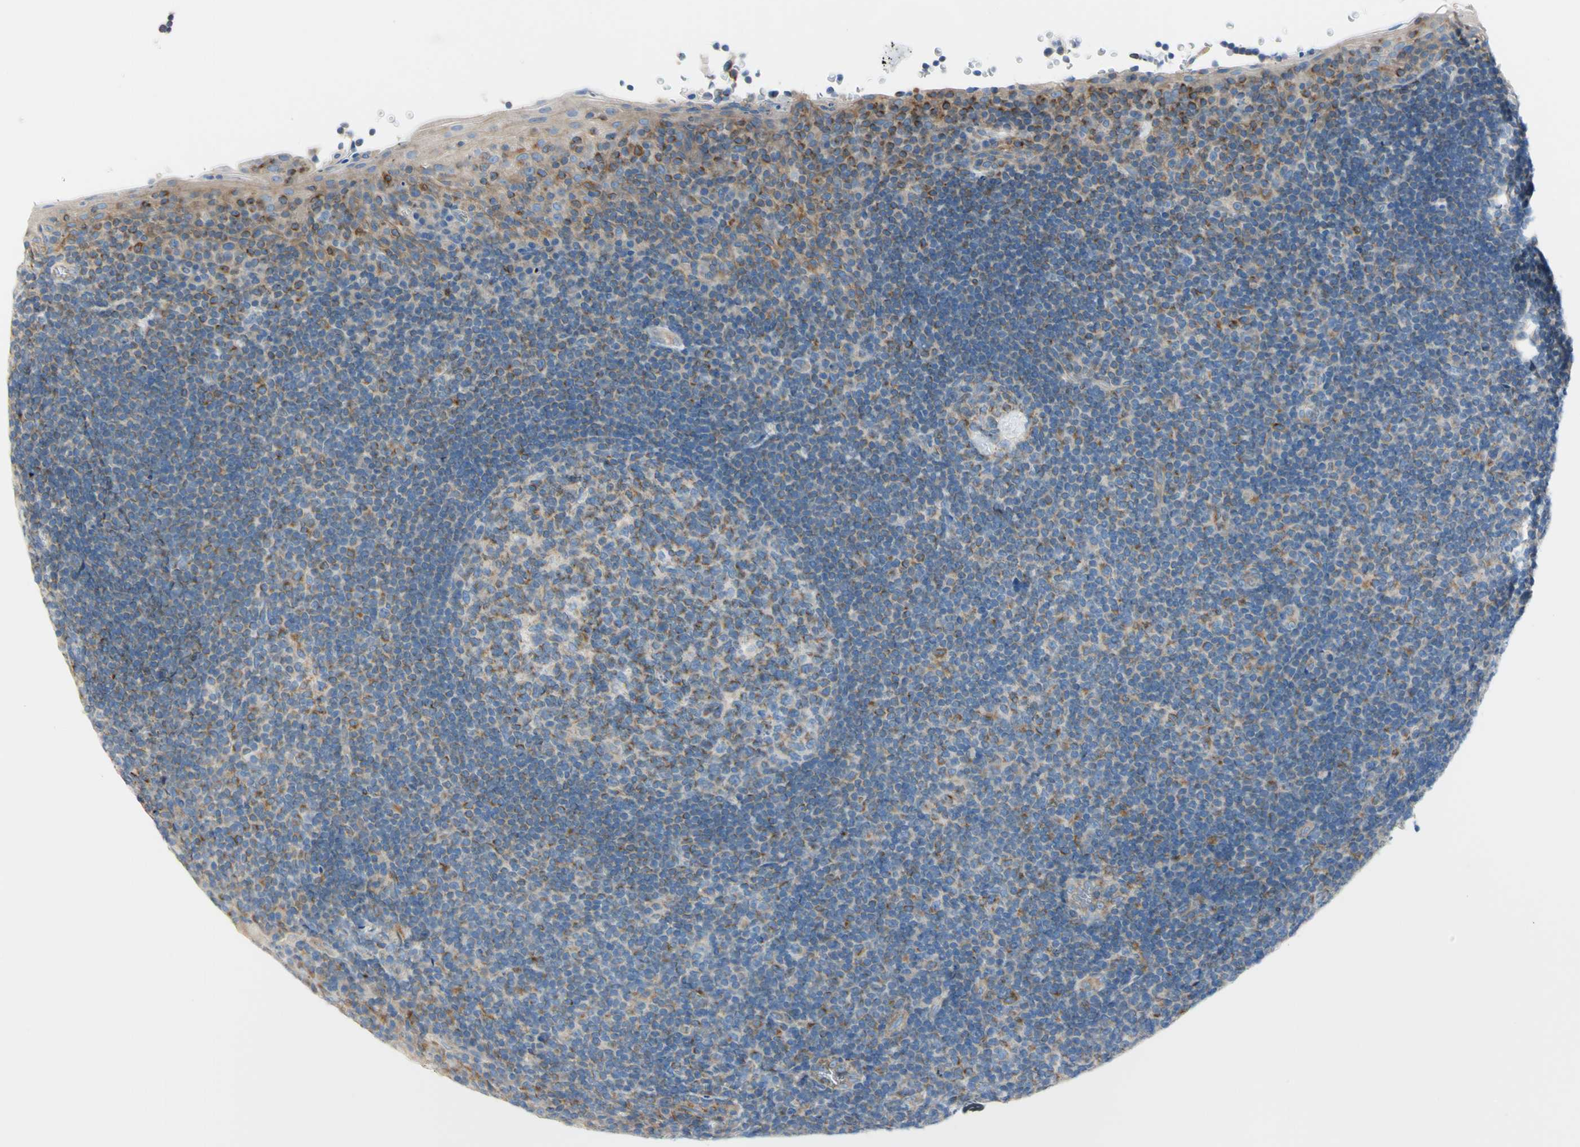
{"staining": {"intensity": "moderate", "quantity": "25%-75%", "location": "cytoplasmic/membranous"}, "tissue": "tonsil", "cell_type": "Germinal center cells", "image_type": "normal", "snomed": [{"axis": "morphology", "description": "Normal tissue, NOS"}, {"axis": "topography", "description": "Tonsil"}], "caption": "Protein analysis of unremarkable tonsil reveals moderate cytoplasmic/membranous staining in approximately 25%-75% of germinal center cells.", "gene": "RETREG2", "patient": {"sex": "male", "age": 37}}